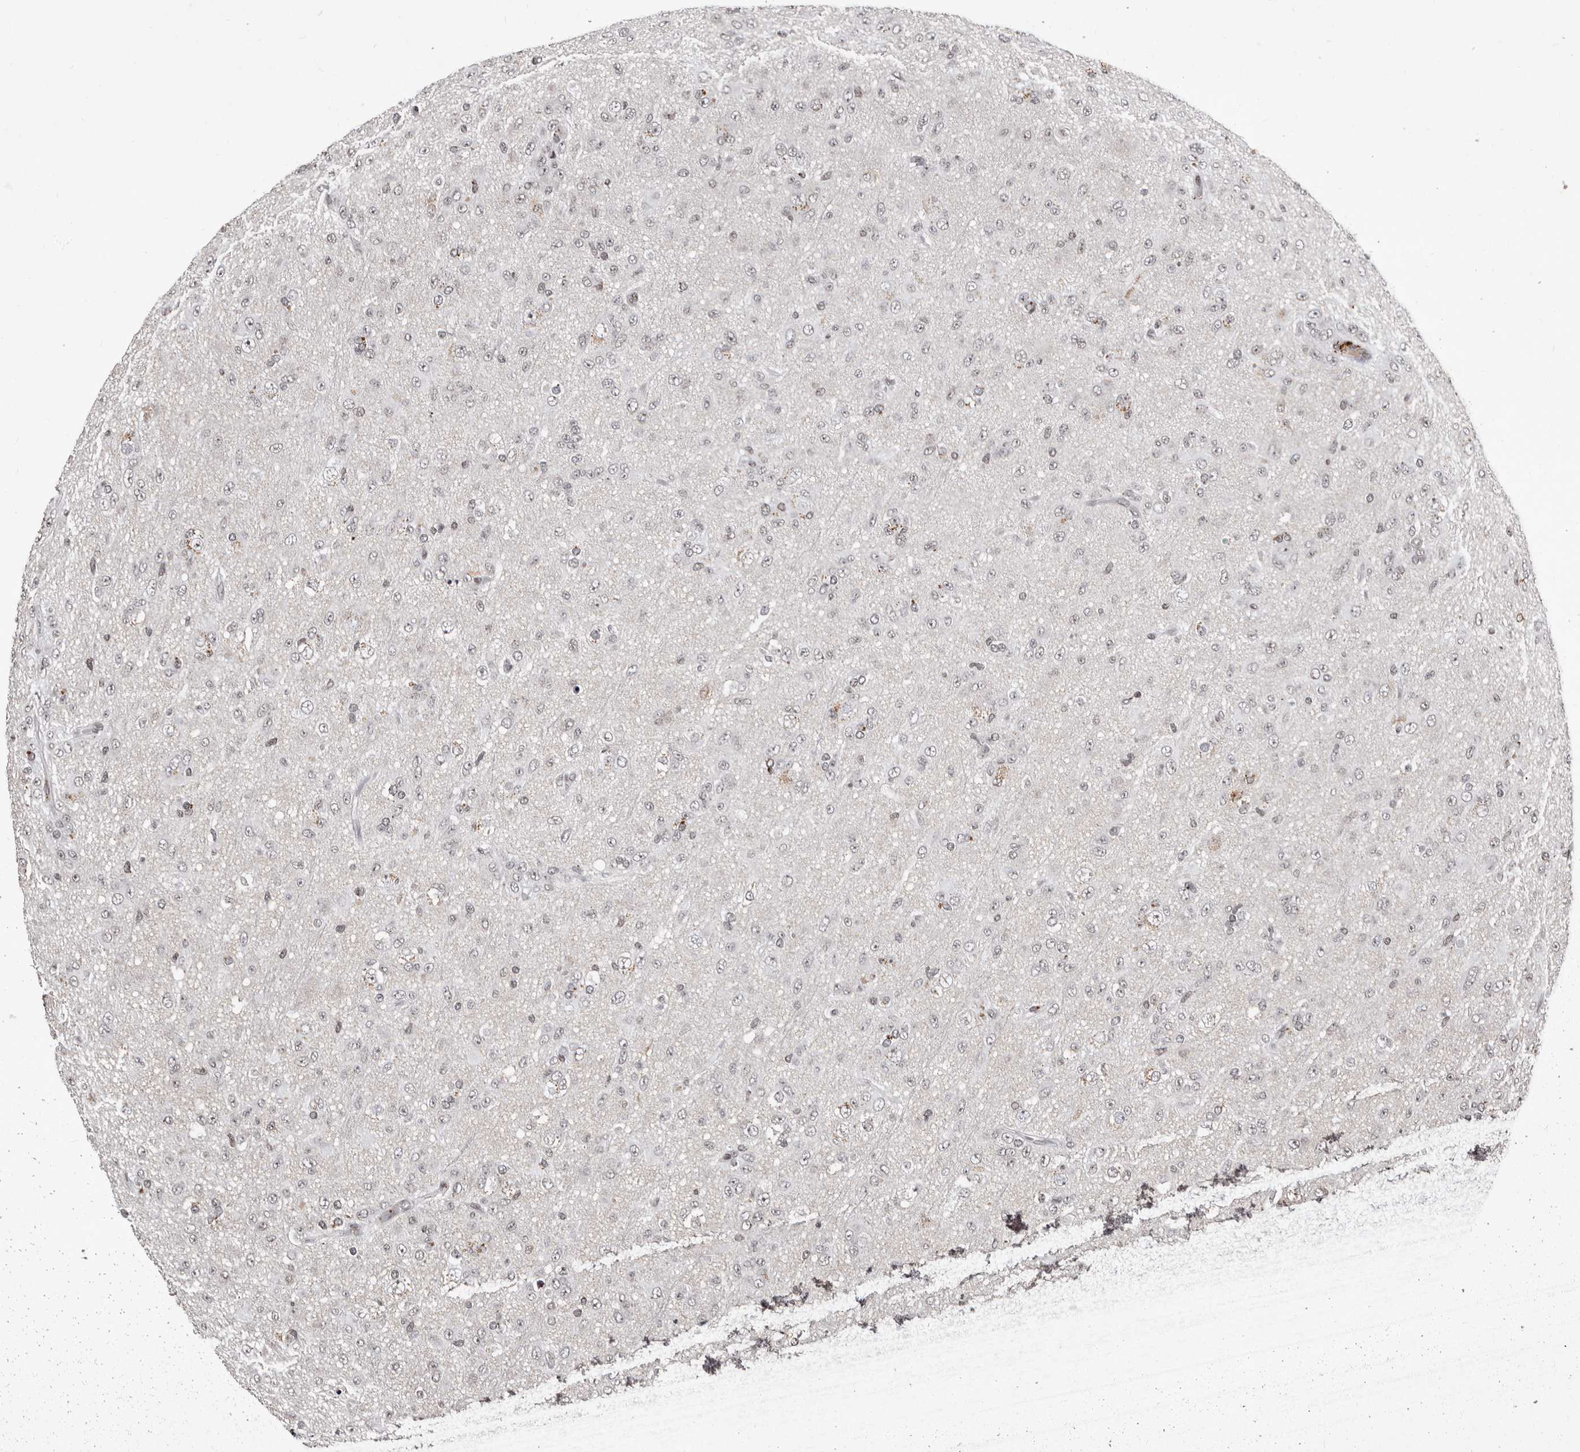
{"staining": {"intensity": "negative", "quantity": "none", "location": "none"}, "tissue": "glioma", "cell_type": "Tumor cells", "image_type": "cancer", "snomed": [{"axis": "morphology", "description": "Glioma, malignant, Low grade"}, {"axis": "topography", "description": "Brain"}], "caption": "Tumor cells show no significant protein expression in malignant low-grade glioma.", "gene": "THUMPD1", "patient": {"sex": "male", "age": 65}}